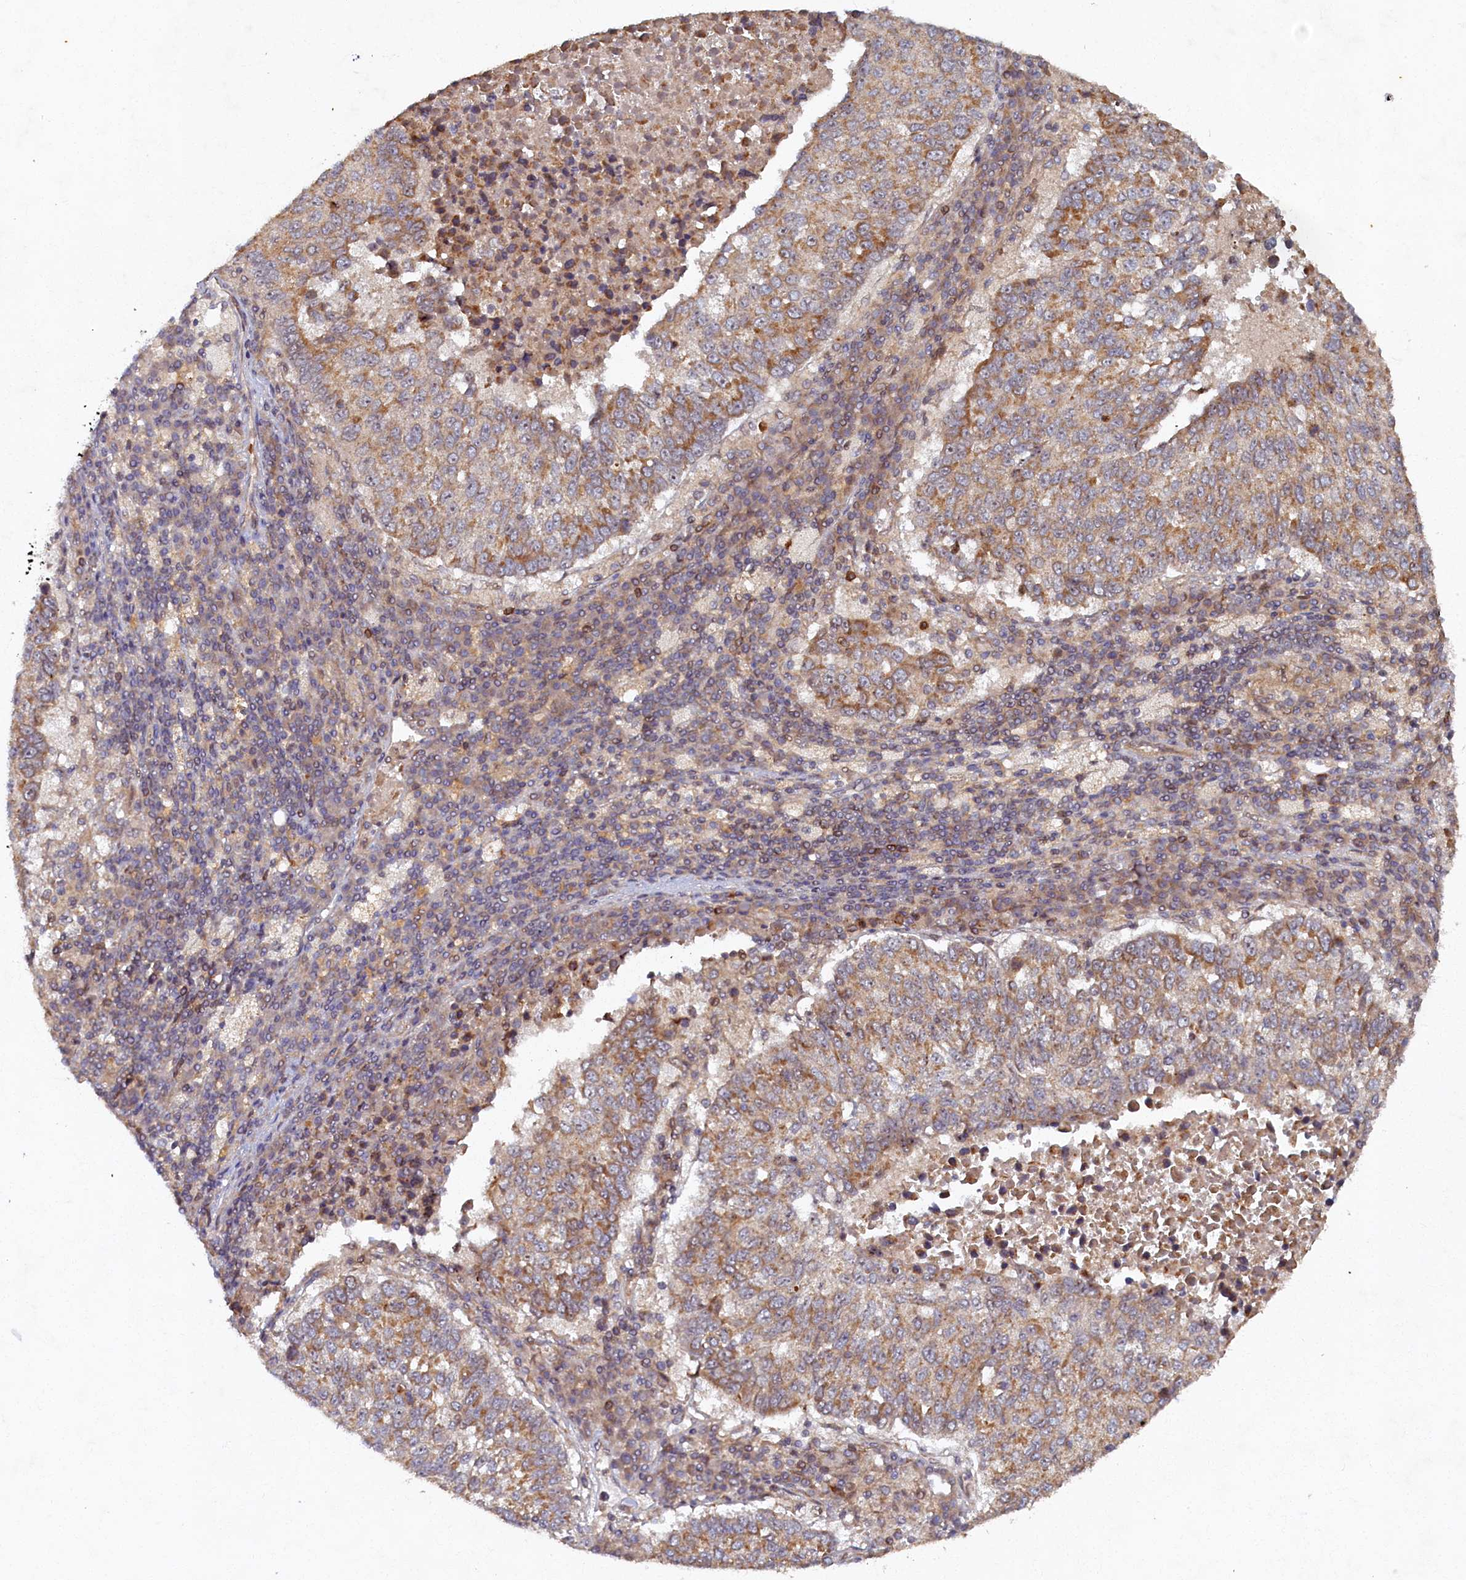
{"staining": {"intensity": "moderate", "quantity": "25%-75%", "location": "cytoplasmic/membranous"}, "tissue": "lung cancer", "cell_type": "Tumor cells", "image_type": "cancer", "snomed": [{"axis": "morphology", "description": "Squamous cell carcinoma, NOS"}, {"axis": "topography", "description": "Lung"}], "caption": "DAB (3,3'-diaminobenzidine) immunohistochemical staining of human lung cancer (squamous cell carcinoma) demonstrates moderate cytoplasmic/membranous protein expression in about 25%-75% of tumor cells. Immunohistochemistry stains the protein in brown and the nuclei are stained blue.", "gene": "CEP20", "patient": {"sex": "male", "age": 73}}